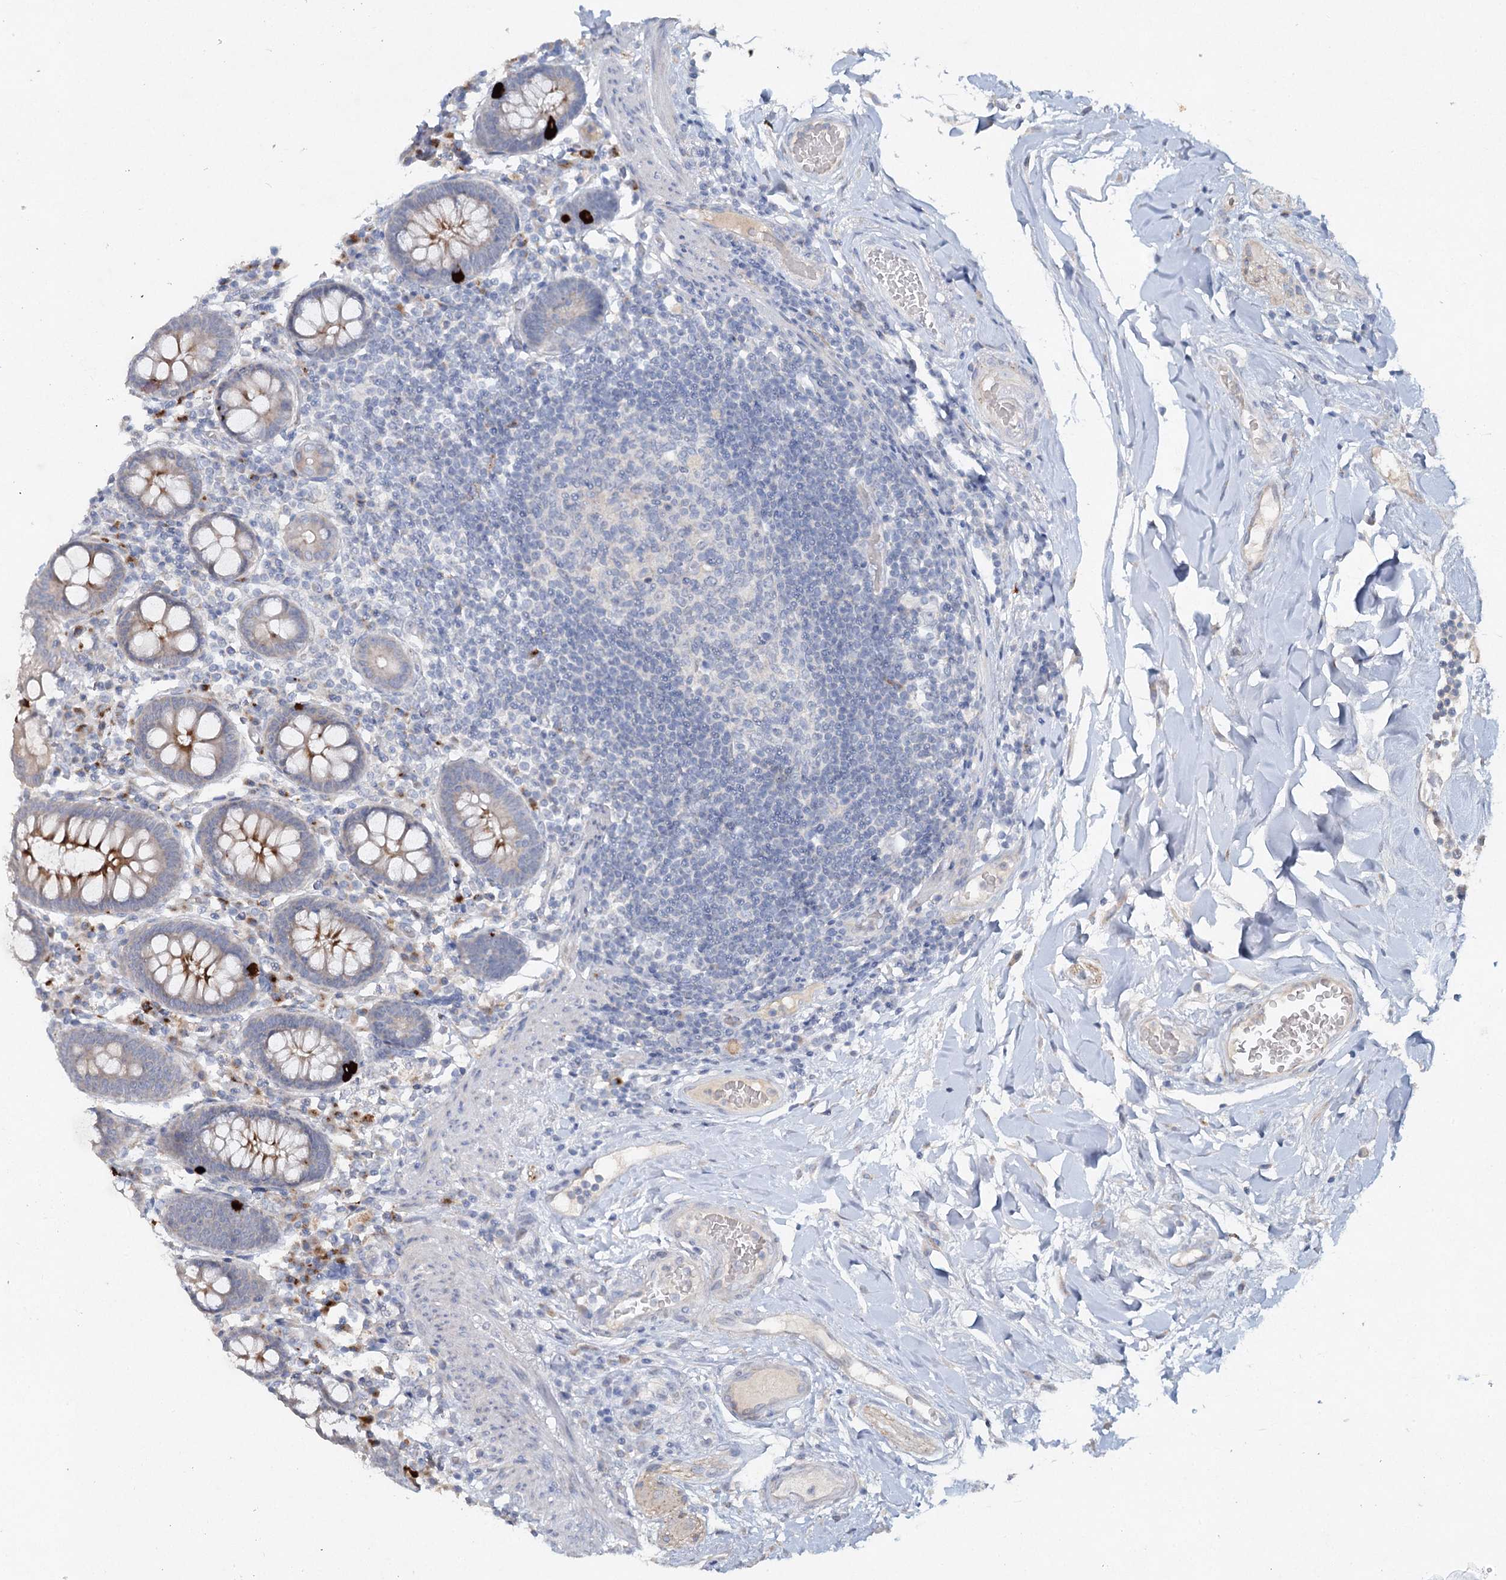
{"staining": {"intensity": "negative", "quantity": "none", "location": "none"}, "tissue": "colon", "cell_type": "Endothelial cells", "image_type": "normal", "snomed": [{"axis": "morphology", "description": "Normal tissue, NOS"}, {"axis": "topography", "description": "Colon"}], "caption": "Human colon stained for a protein using immunohistochemistry (IHC) displays no staining in endothelial cells.", "gene": "RFX6", "patient": {"sex": "female", "age": 79}}